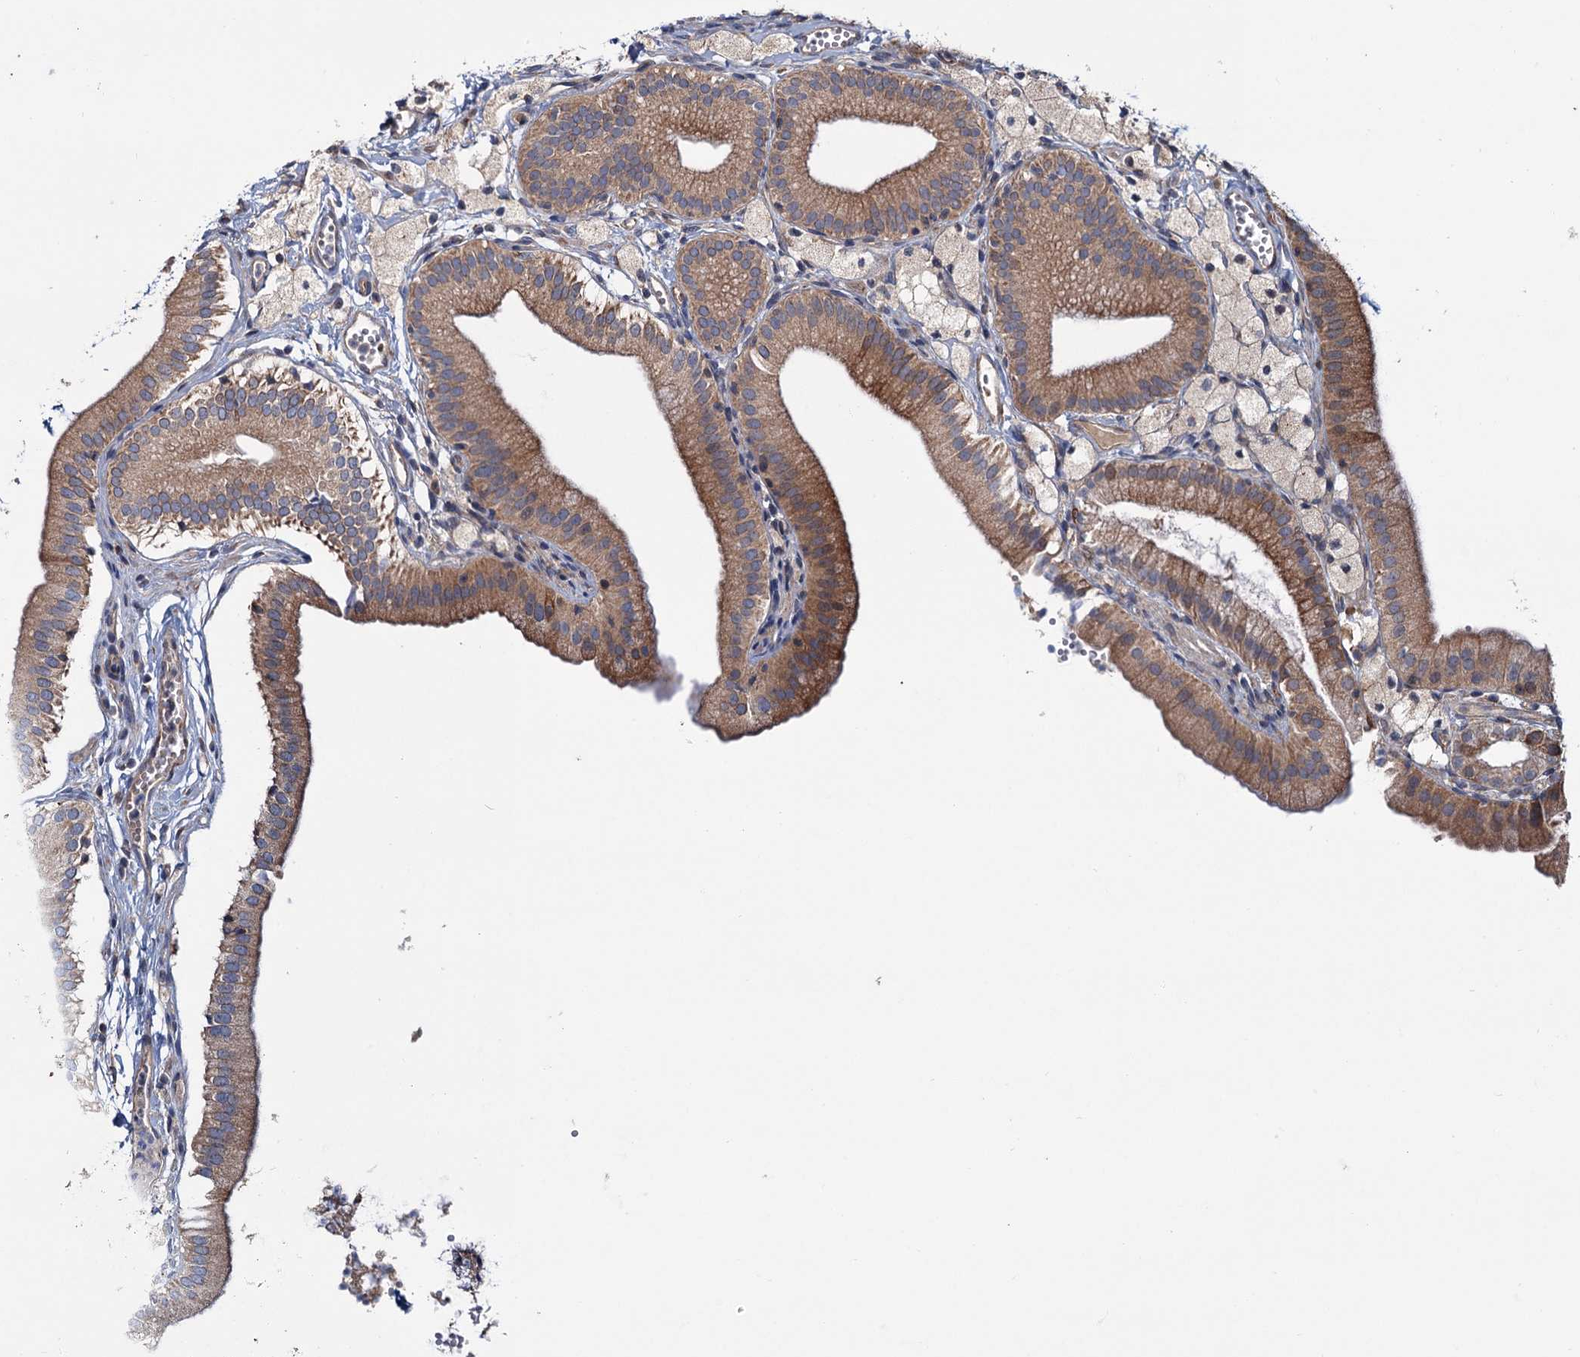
{"staining": {"intensity": "moderate", "quantity": ">75%", "location": "cytoplasmic/membranous"}, "tissue": "gallbladder", "cell_type": "Glandular cells", "image_type": "normal", "snomed": [{"axis": "morphology", "description": "Normal tissue, NOS"}, {"axis": "topography", "description": "Gallbladder"}], "caption": "Protein staining of unremarkable gallbladder displays moderate cytoplasmic/membranous positivity in approximately >75% of glandular cells.", "gene": "MTRR", "patient": {"sex": "male", "age": 55}}